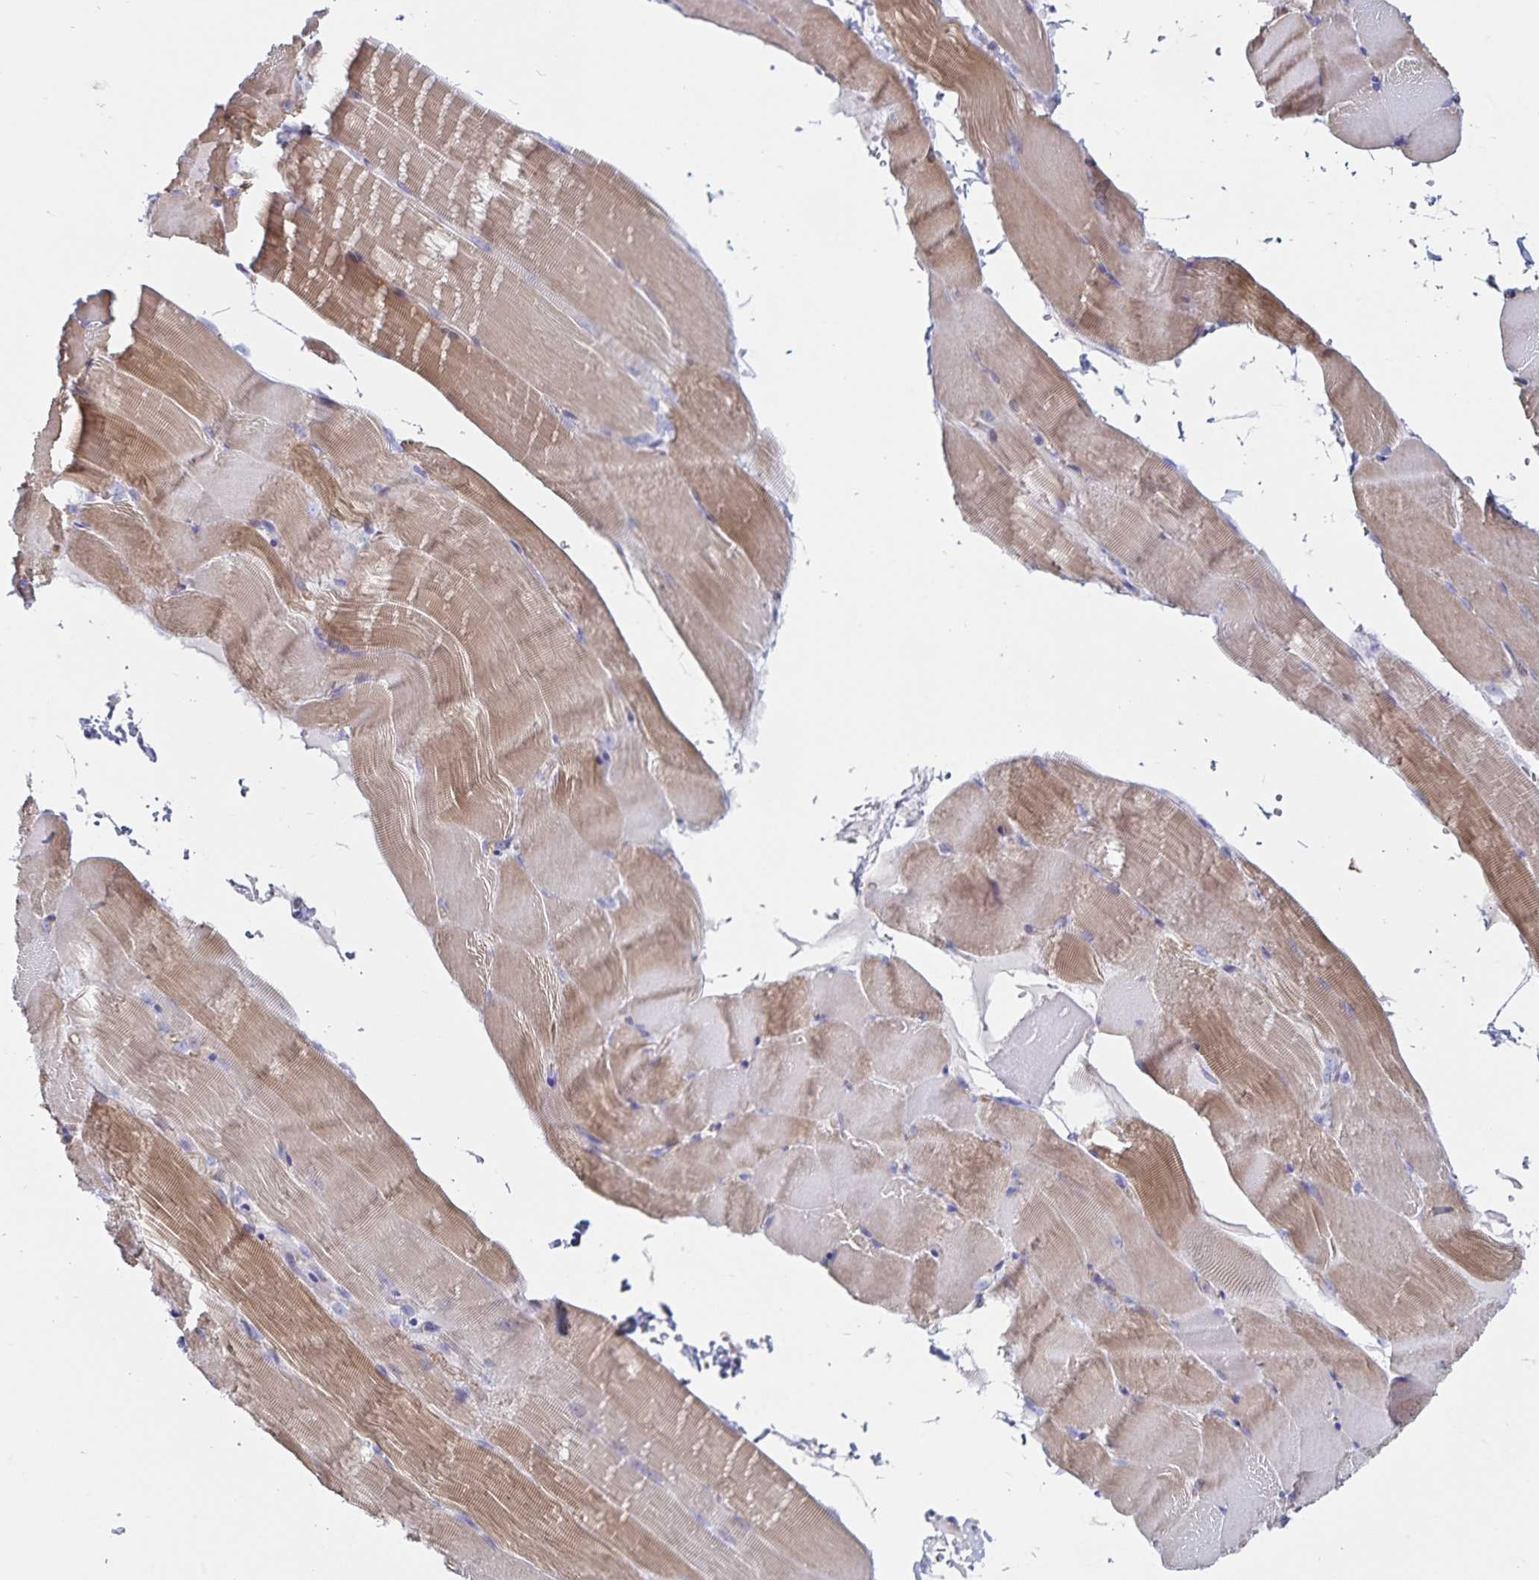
{"staining": {"intensity": "moderate", "quantity": "25%-75%", "location": "cytoplasmic/membranous"}, "tissue": "skeletal muscle", "cell_type": "Myocytes", "image_type": "normal", "snomed": [{"axis": "morphology", "description": "Normal tissue, NOS"}, {"axis": "topography", "description": "Skeletal muscle"}], "caption": "This histopathology image displays IHC staining of benign human skeletal muscle, with medium moderate cytoplasmic/membranous staining in approximately 25%-75% of myocytes.", "gene": "SSTR1", "patient": {"sex": "female", "age": 37}}